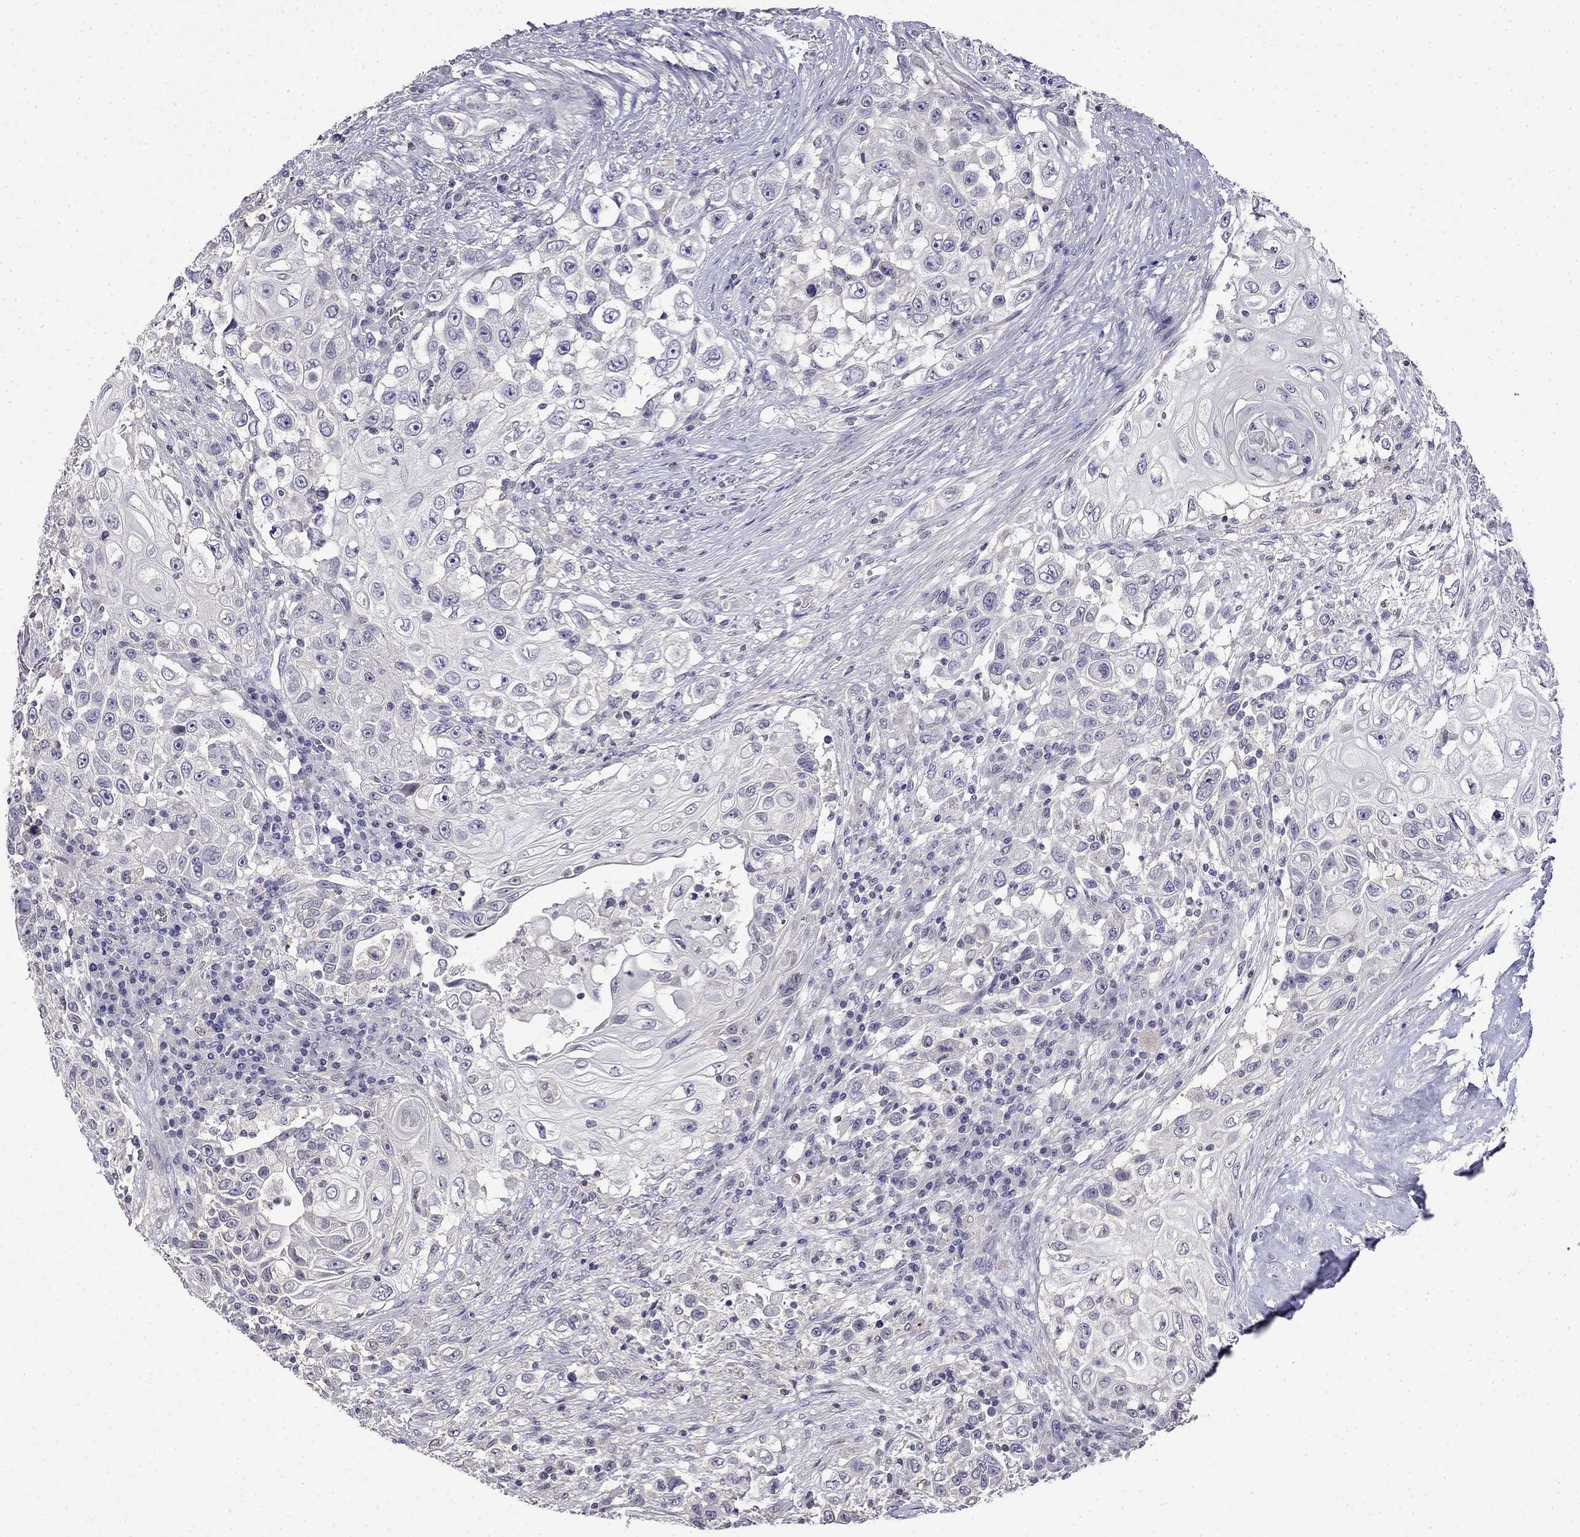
{"staining": {"intensity": "negative", "quantity": "none", "location": "none"}, "tissue": "urothelial cancer", "cell_type": "Tumor cells", "image_type": "cancer", "snomed": [{"axis": "morphology", "description": "Urothelial carcinoma, High grade"}, {"axis": "topography", "description": "Urinary bladder"}], "caption": "High magnification brightfield microscopy of high-grade urothelial carcinoma stained with DAB (brown) and counterstained with hematoxylin (blue): tumor cells show no significant staining.", "gene": "GUCA1B", "patient": {"sex": "female", "age": 56}}